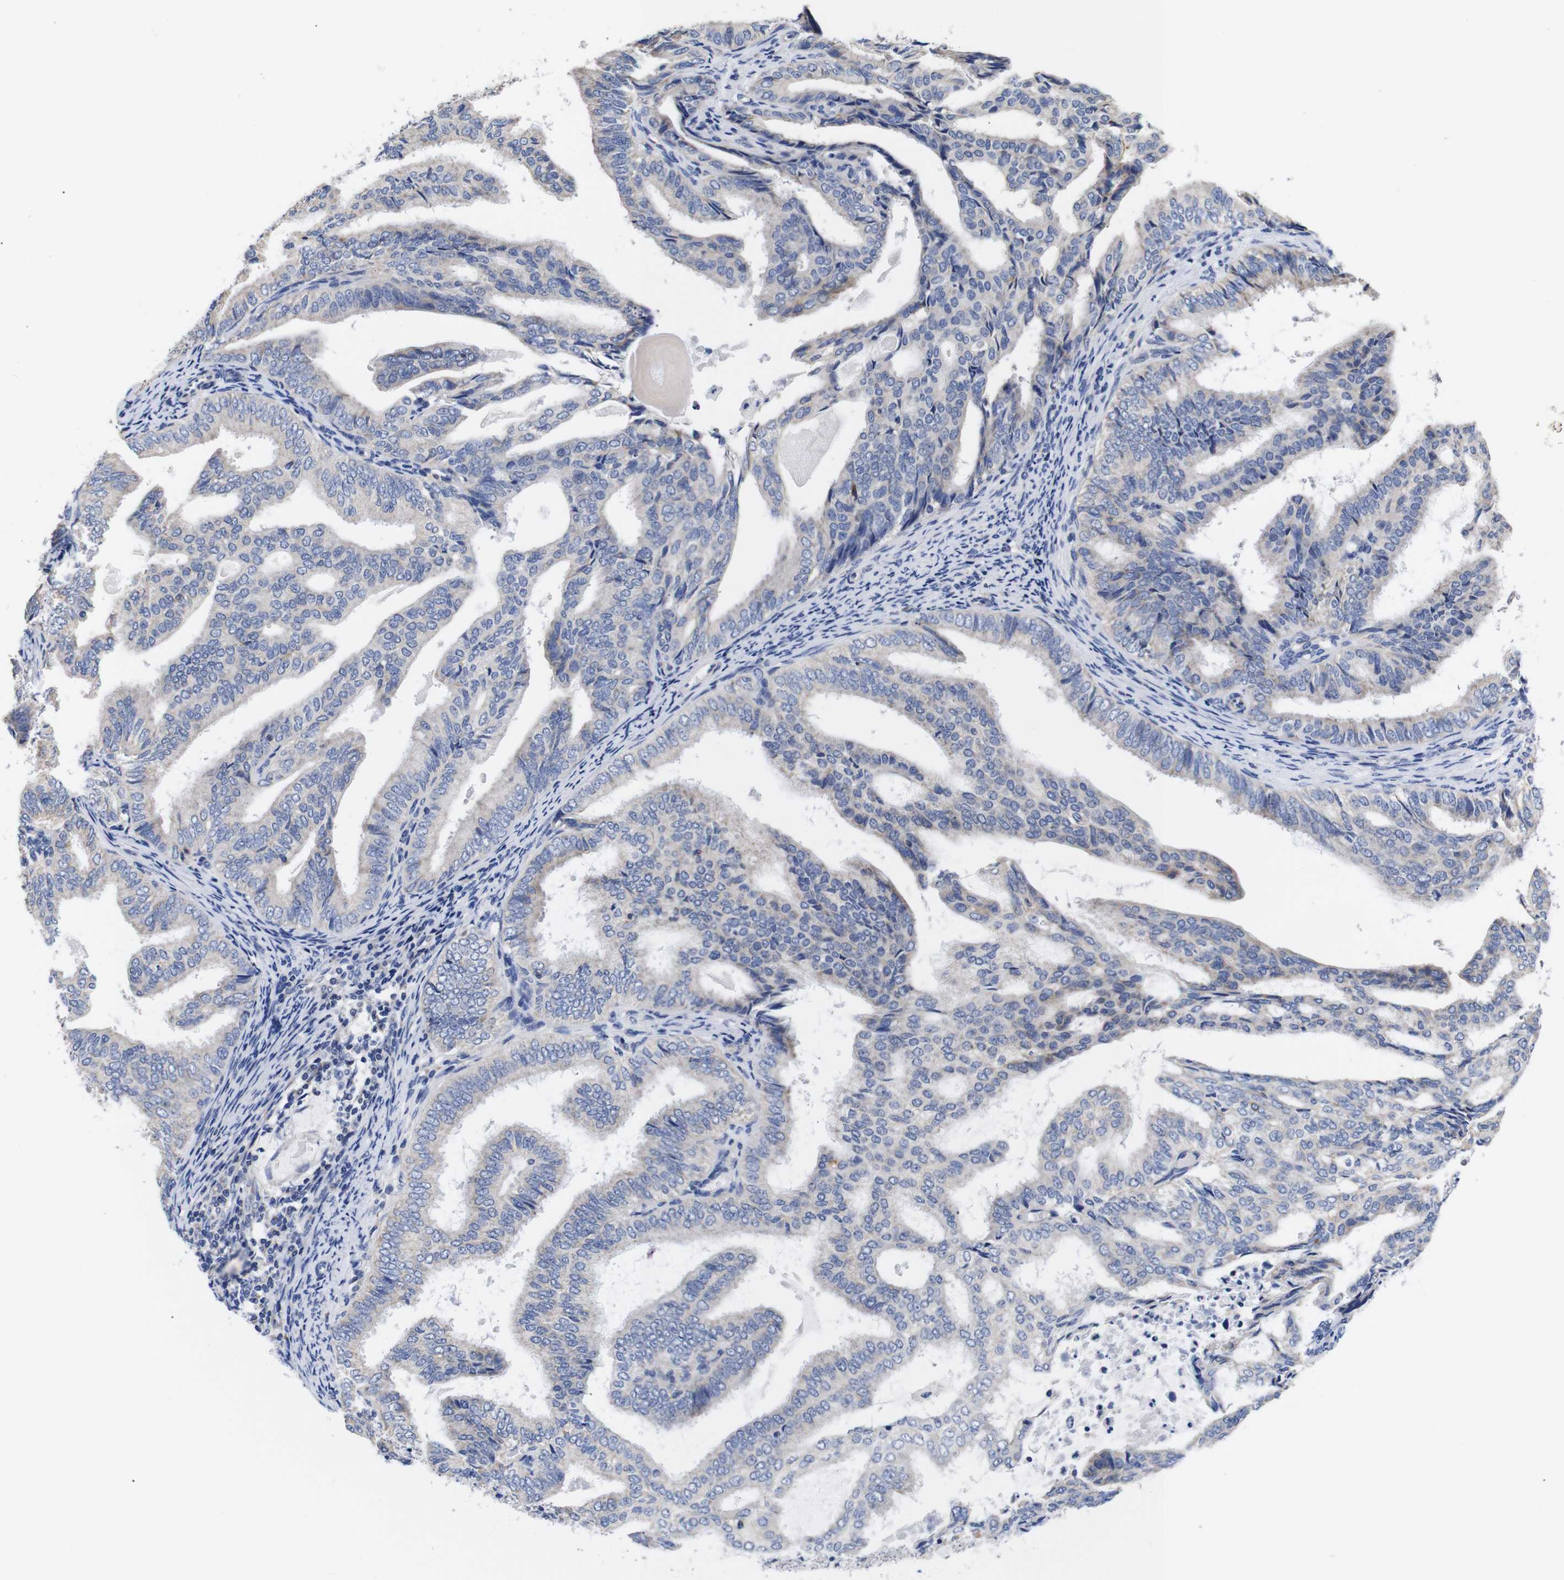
{"staining": {"intensity": "moderate", "quantity": "<25%", "location": "cytoplasmic/membranous"}, "tissue": "endometrial cancer", "cell_type": "Tumor cells", "image_type": "cancer", "snomed": [{"axis": "morphology", "description": "Adenocarcinoma, NOS"}, {"axis": "topography", "description": "Endometrium"}], "caption": "DAB (3,3'-diaminobenzidine) immunohistochemical staining of endometrial adenocarcinoma exhibits moderate cytoplasmic/membranous protein positivity in approximately <25% of tumor cells. Immunohistochemistry (ihc) stains the protein in brown and the nuclei are stained blue.", "gene": "OPN3", "patient": {"sex": "female", "age": 58}}